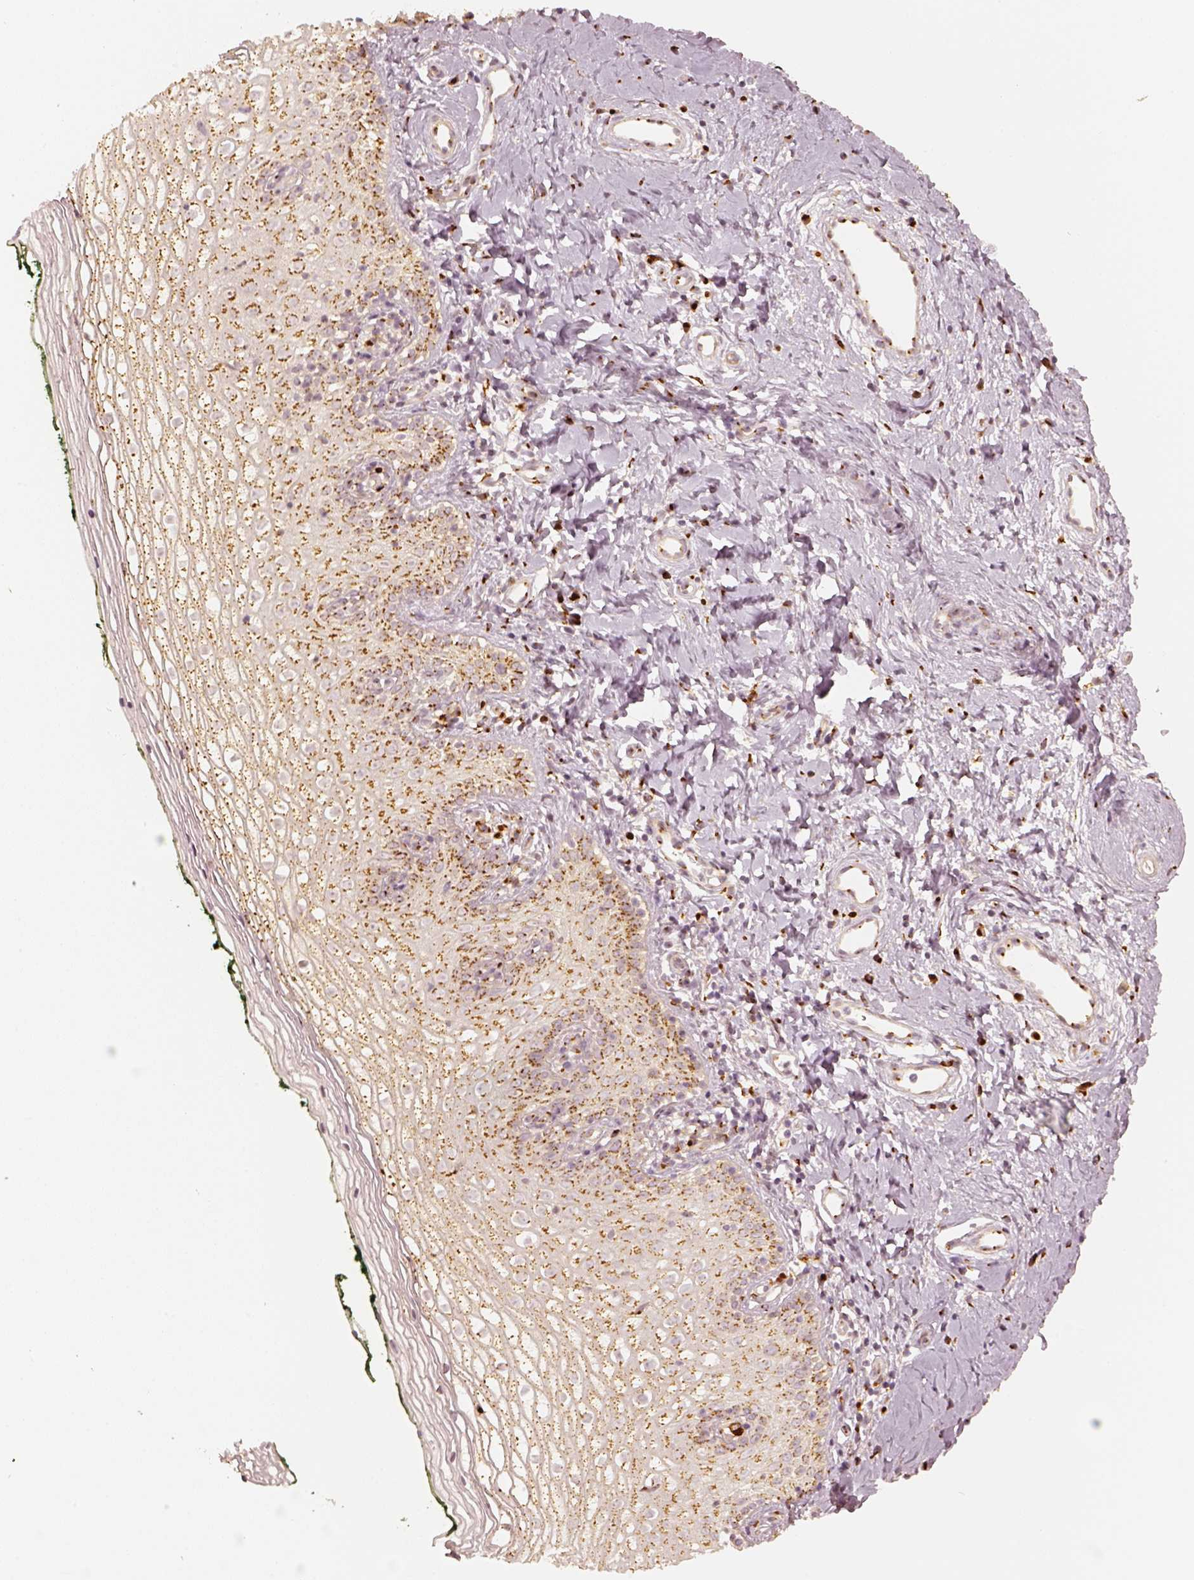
{"staining": {"intensity": "moderate", "quantity": ">75%", "location": "cytoplasmic/membranous"}, "tissue": "vagina", "cell_type": "Squamous epithelial cells", "image_type": "normal", "snomed": [{"axis": "morphology", "description": "Normal tissue, NOS"}, {"axis": "topography", "description": "Vagina"}], "caption": "A brown stain highlights moderate cytoplasmic/membranous staining of a protein in squamous epithelial cells of normal human vagina. The staining was performed using DAB, with brown indicating positive protein expression. Nuclei are stained blue with hematoxylin.", "gene": "GORASP2", "patient": {"sex": "female", "age": 47}}